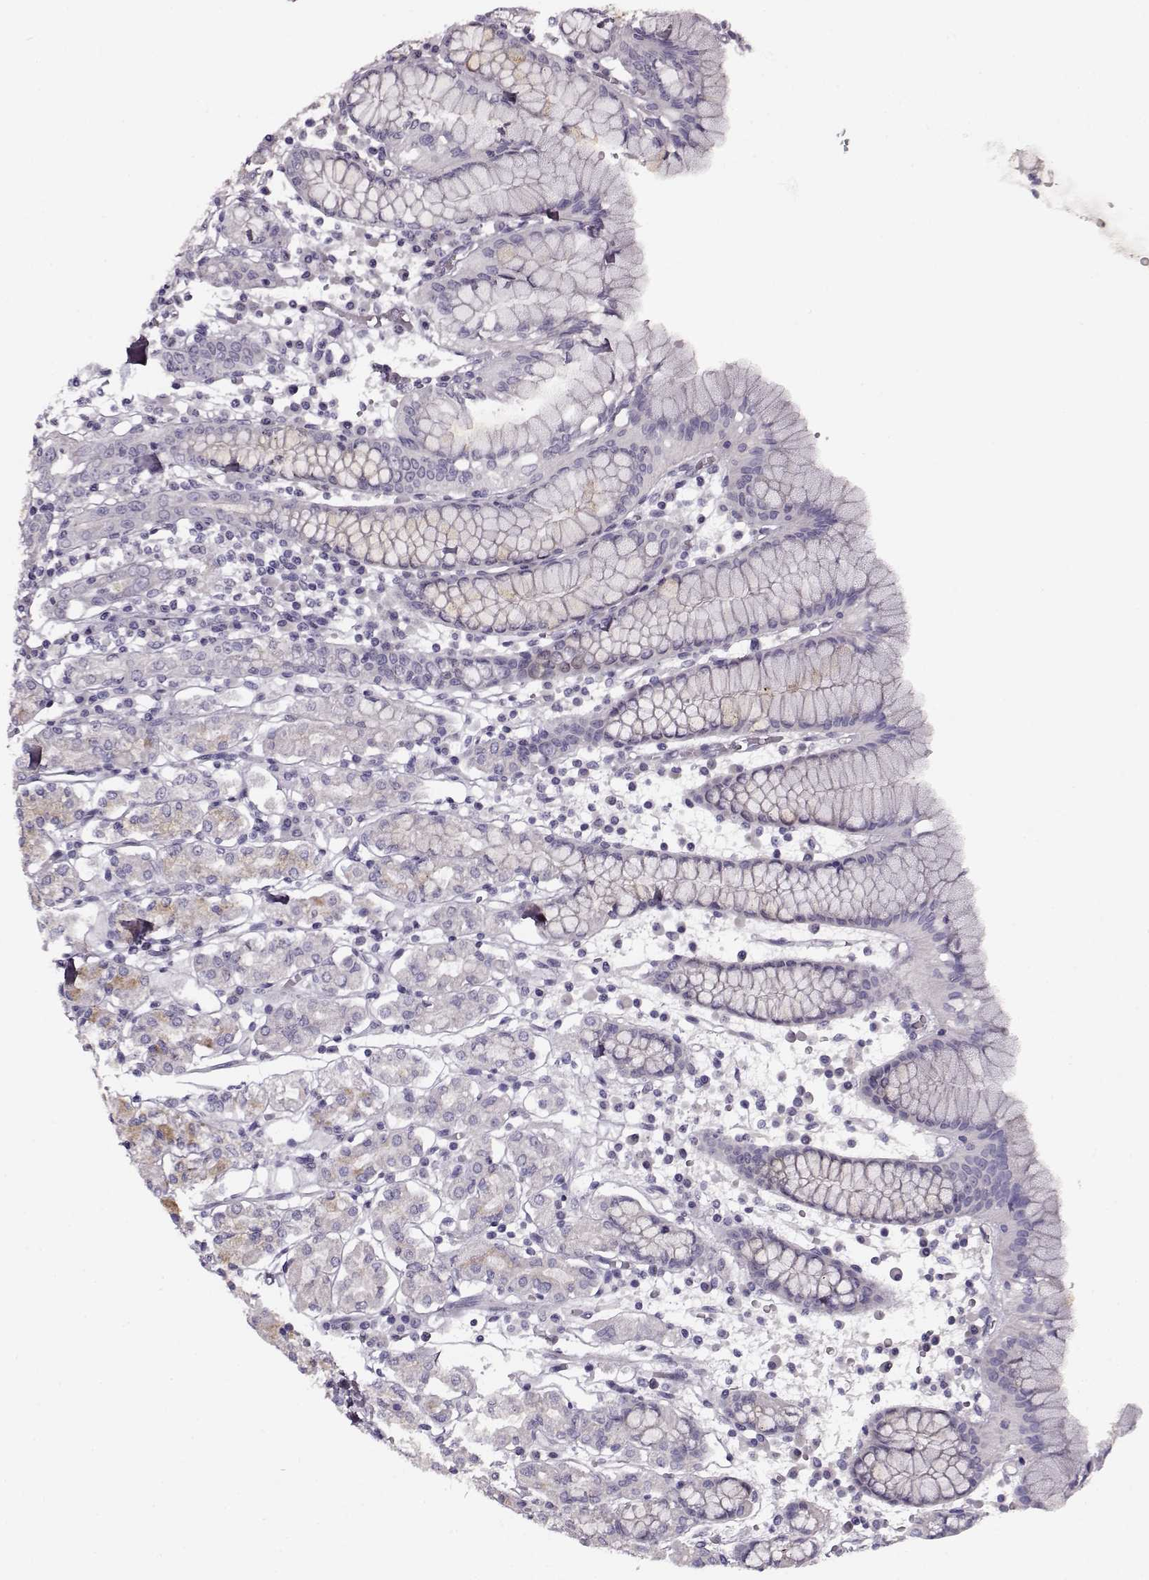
{"staining": {"intensity": "weak", "quantity": "<25%", "location": "cytoplasmic/membranous"}, "tissue": "stomach", "cell_type": "Glandular cells", "image_type": "normal", "snomed": [{"axis": "morphology", "description": "Normal tissue, NOS"}, {"axis": "topography", "description": "Stomach, upper"}, {"axis": "topography", "description": "Stomach"}], "caption": "IHC image of unremarkable stomach stained for a protein (brown), which demonstrates no staining in glandular cells.", "gene": "RP1L1", "patient": {"sex": "male", "age": 62}}